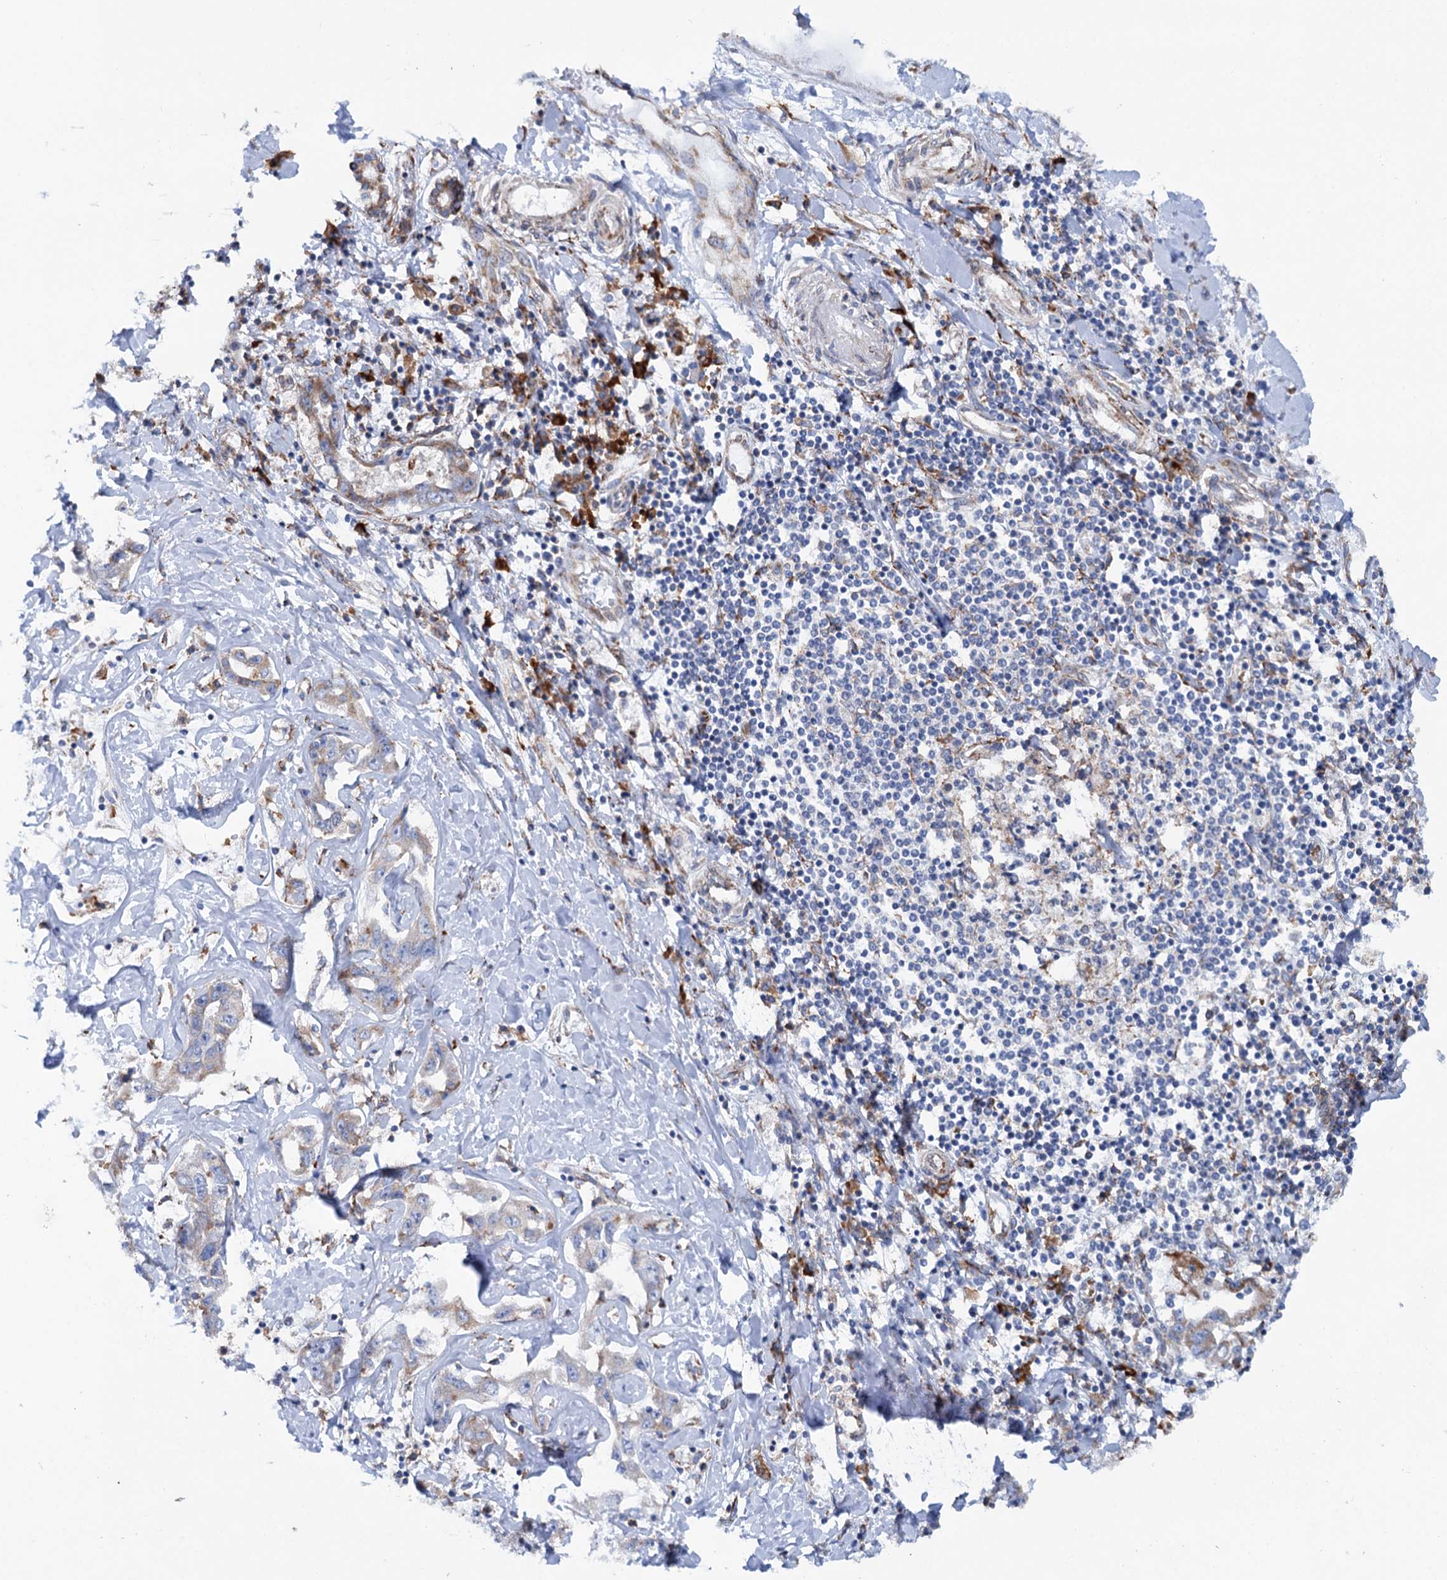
{"staining": {"intensity": "weak", "quantity": "25%-75%", "location": "cytoplasmic/membranous"}, "tissue": "liver cancer", "cell_type": "Tumor cells", "image_type": "cancer", "snomed": [{"axis": "morphology", "description": "Cholangiocarcinoma"}, {"axis": "topography", "description": "Liver"}], "caption": "Immunohistochemistry (IHC) staining of liver cancer, which reveals low levels of weak cytoplasmic/membranous positivity in approximately 25%-75% of tumor cells indicating weak cytoplasmic/membranous protein staining. The staining was performed using DAB (brown) for protein detection and nuclei were counterstained in hematoxylin (blue).", "gene": "SHE", "patient": {"sex": "male", "age": 59}}